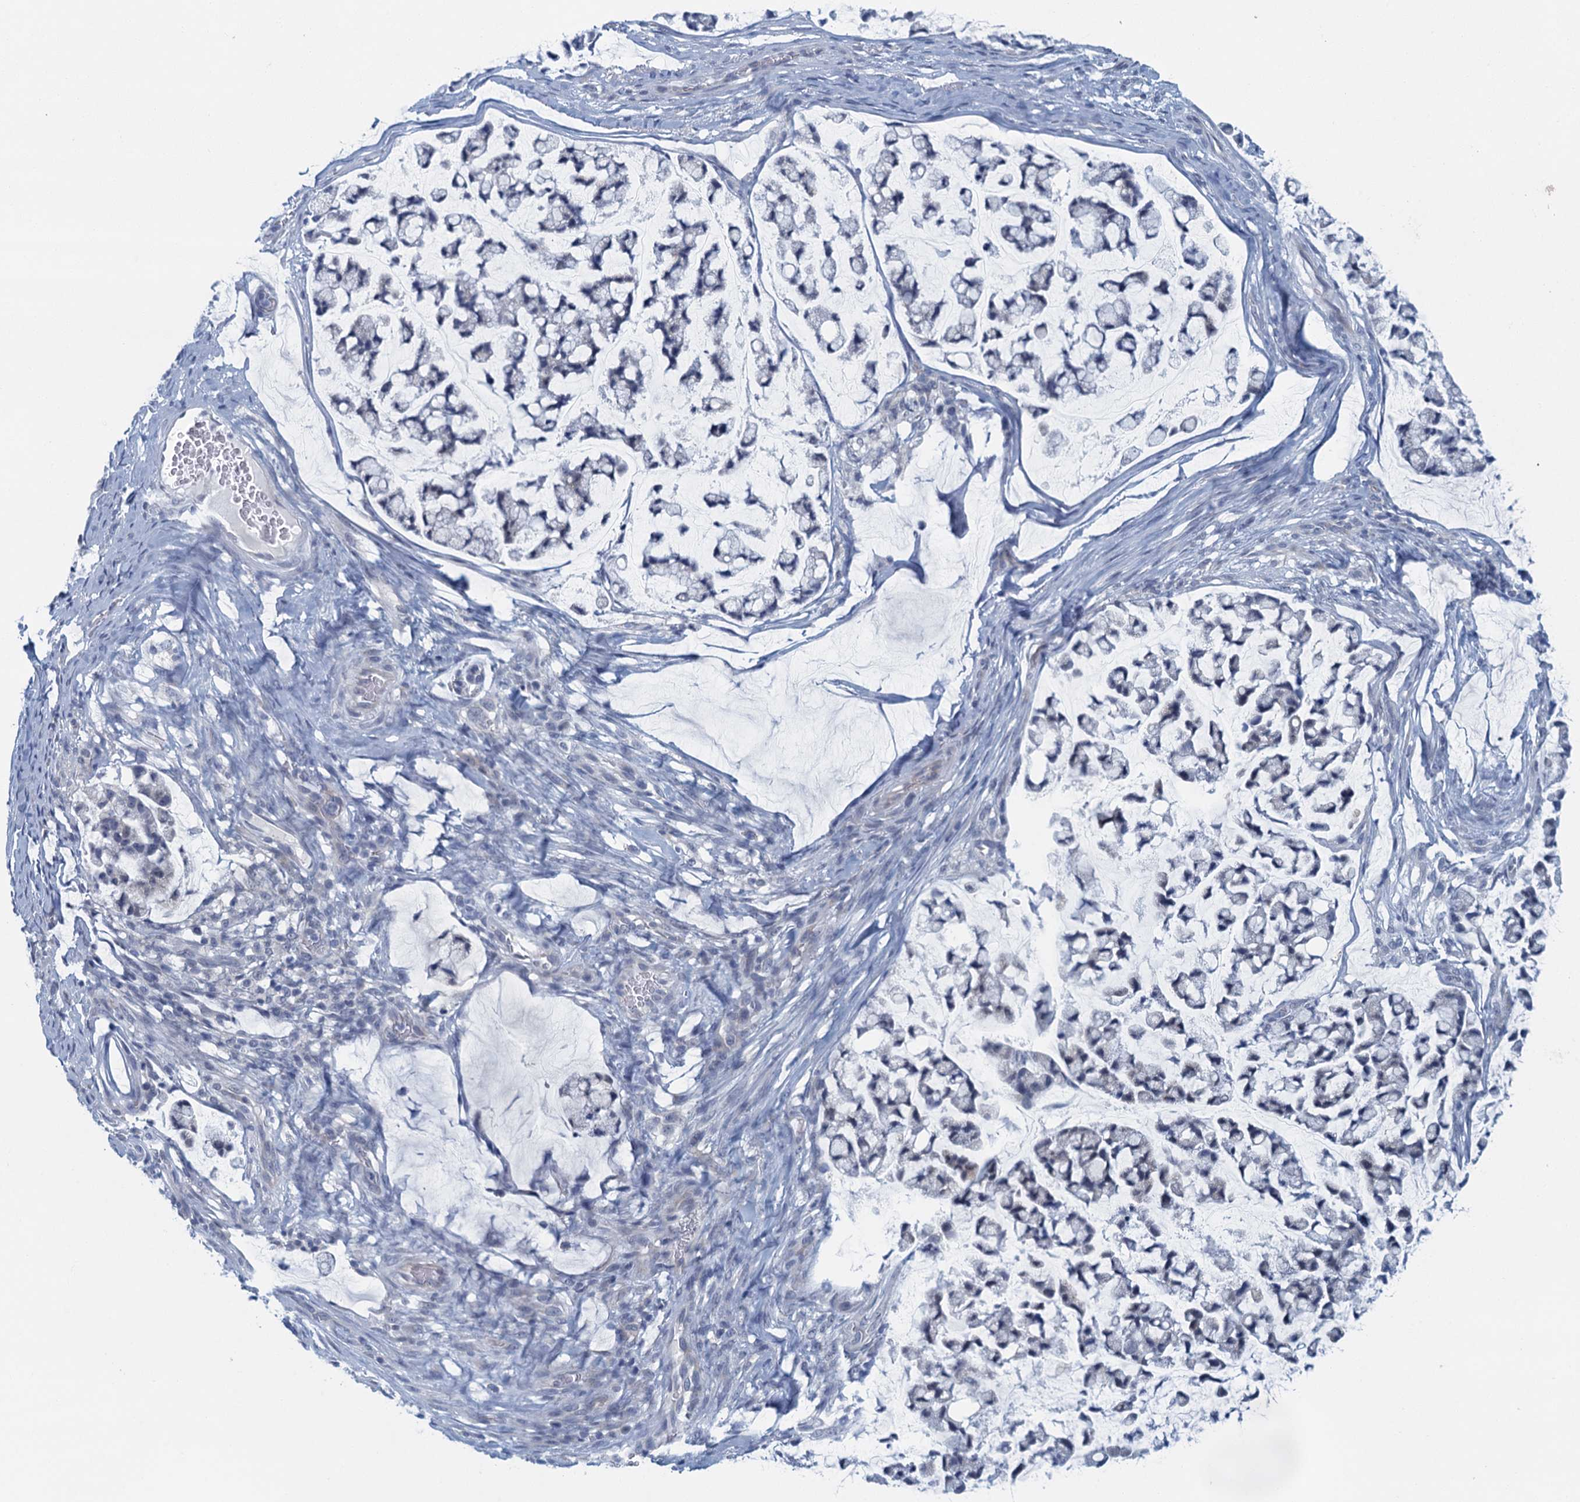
{"staining": {"intensity": "negative", "quantity": "none", "location": "none"}, "tissue": "stomach cancer", "cell_type": "Tumor cells", "image_type": "cancer", "snomed": [{"axis": "morphology", "description": "Adenocarcinoma, NOS"}, {"axis": "topography", "description": "Stomach, lower"}], "caption": "Immunohistochemistry (IHC) image of adenocarcinoma (stomach) stained for a protein (brown), which demonstrates no staining in tumor cells.", "gene": "ENSG00000131152", "patient": {"sex": "male", "age": 67}}